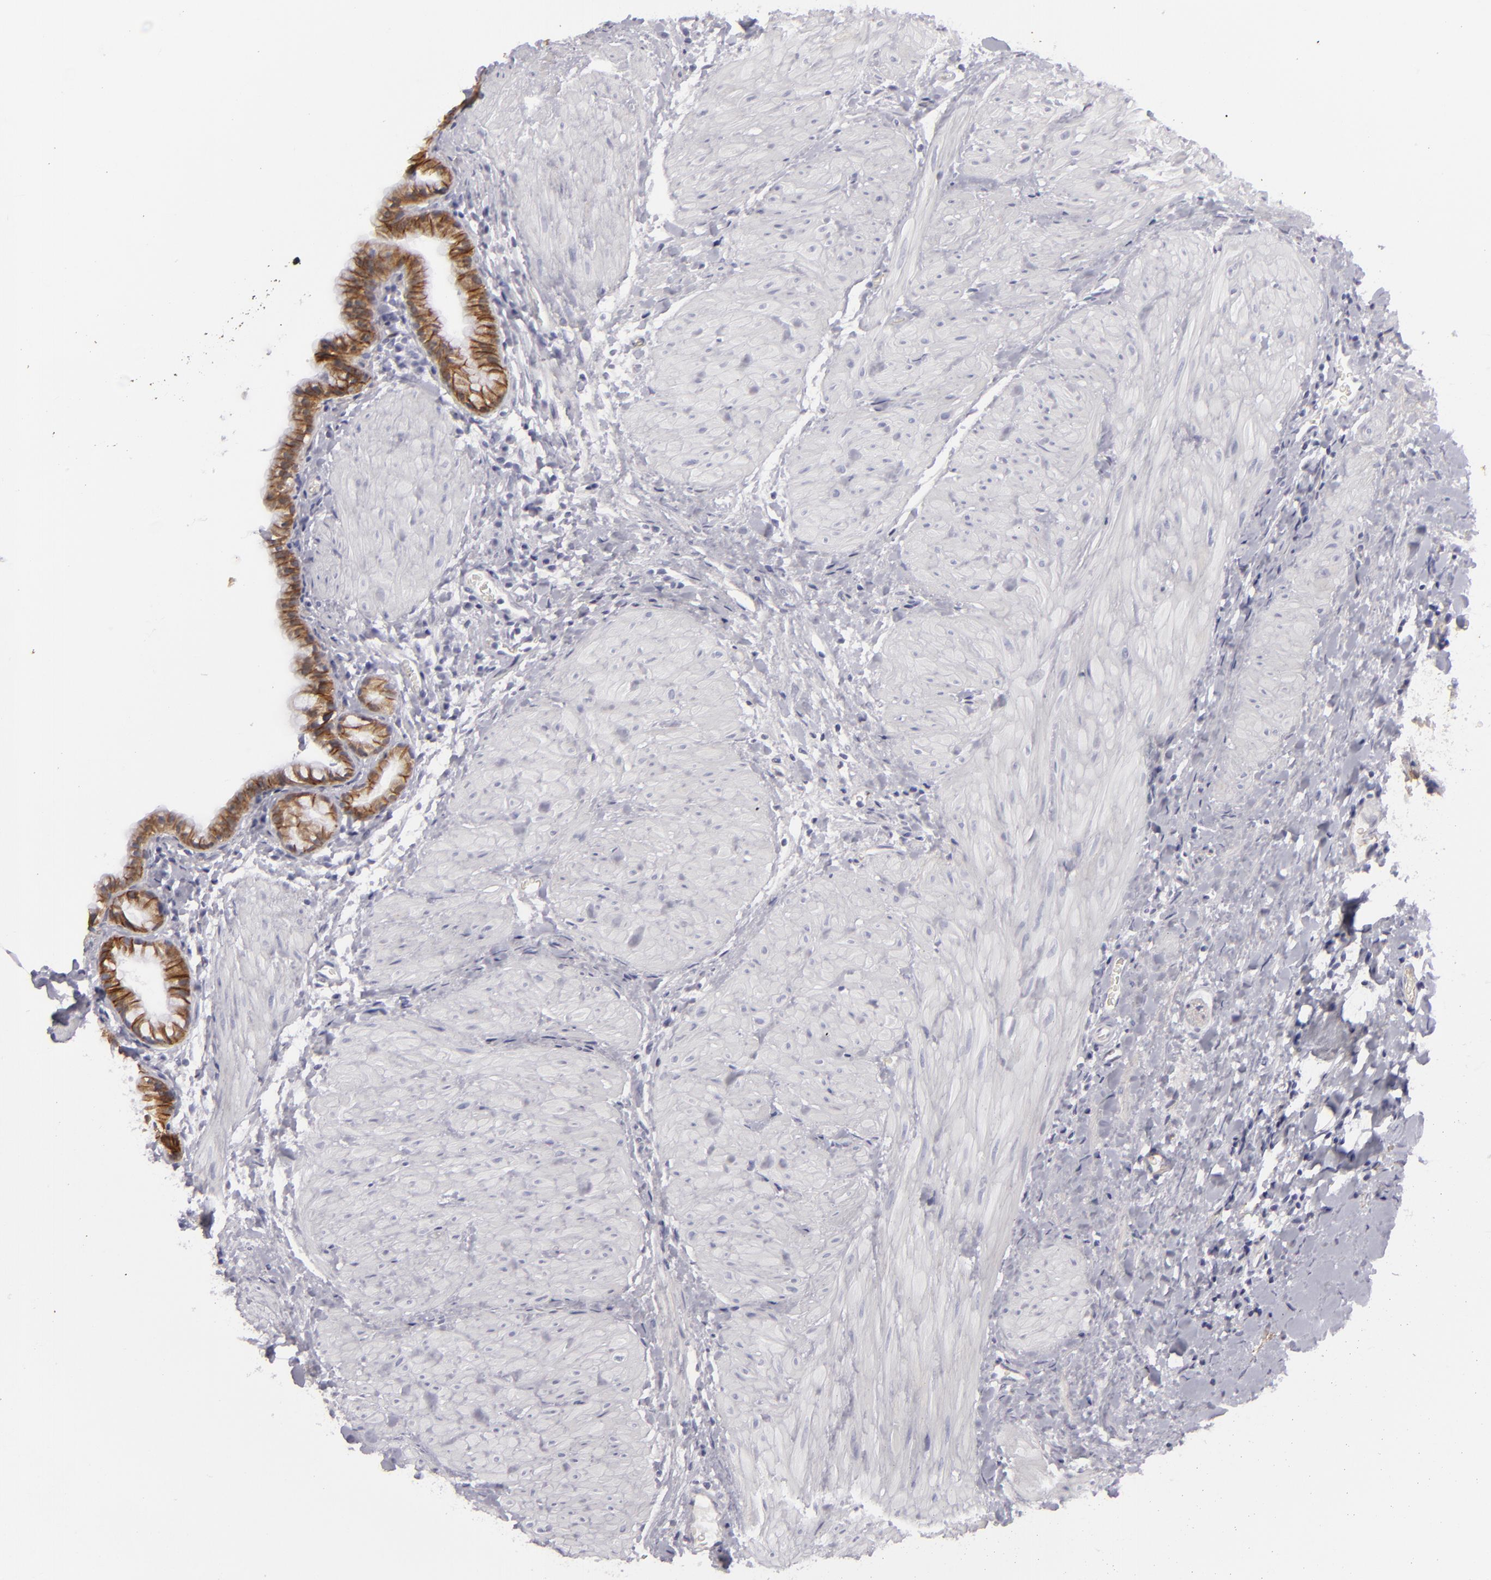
{"staining": {"intensity": "strong", "quantity": ">75%", "location": "cytoplasmic/membranous"}, "tissue": "gallbladder", "cell_type": "Glandular cells", "image_type": "normal", "snomed": [{"axis": "morphology", "description": "Normal tissue, NOS"}, {"axis": "morphology", "description": "Inflammation, NOS"}, {"axis": "topography", "description": "Gallbladder"}], "caption": "Immunohistochemical staining of benign gallbladder demonstrates >75% levels of strong cytoplasmic/membranous protein staining in about >75% of glandular cells. The staining is performed using DAB (3,3'-diaminobenzidine) brown chromogen to label protein expression. The nuclei are counter-stained blue using hematoxylin.", "gene": "JUP", "patient": {"sex": "male", "age": 66}}